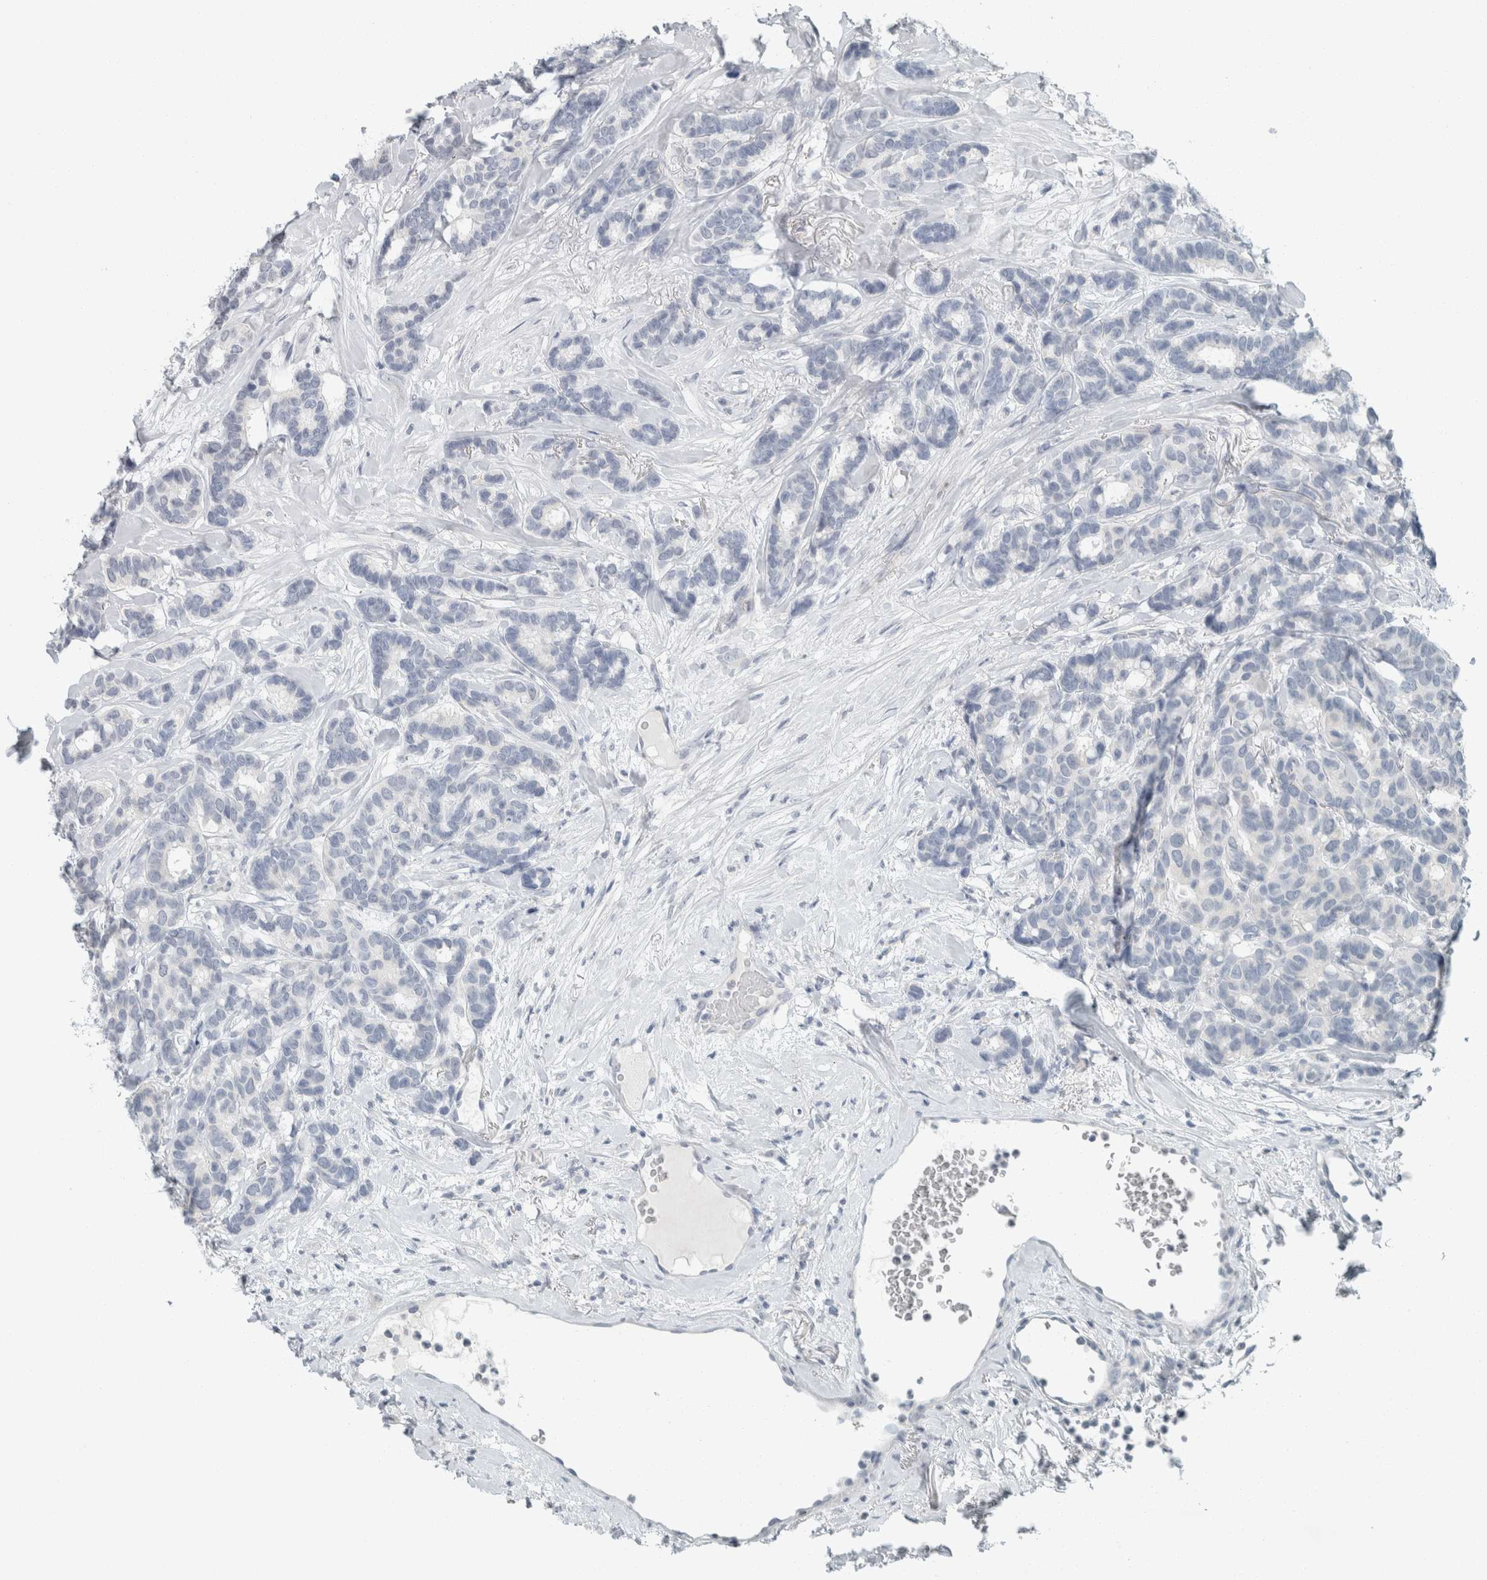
{"staining": {"intensity": "negative", "quantity": "none", "location": "none"}, "tissue": "breast cancer", "cell_type": "Tumor cells", "image_type": "cancer", "snomed": [{"axis": "morphology", "description": "Duct carcinoma"}, {"axis": "topography", "description": "Breast"}], "caption": "This is an immunohistochemistry micrograph of breast cancer. There is no positivity in tumor cells.", "gene": "TRIT1", "patient": {"sex": "female", "age": 87}}